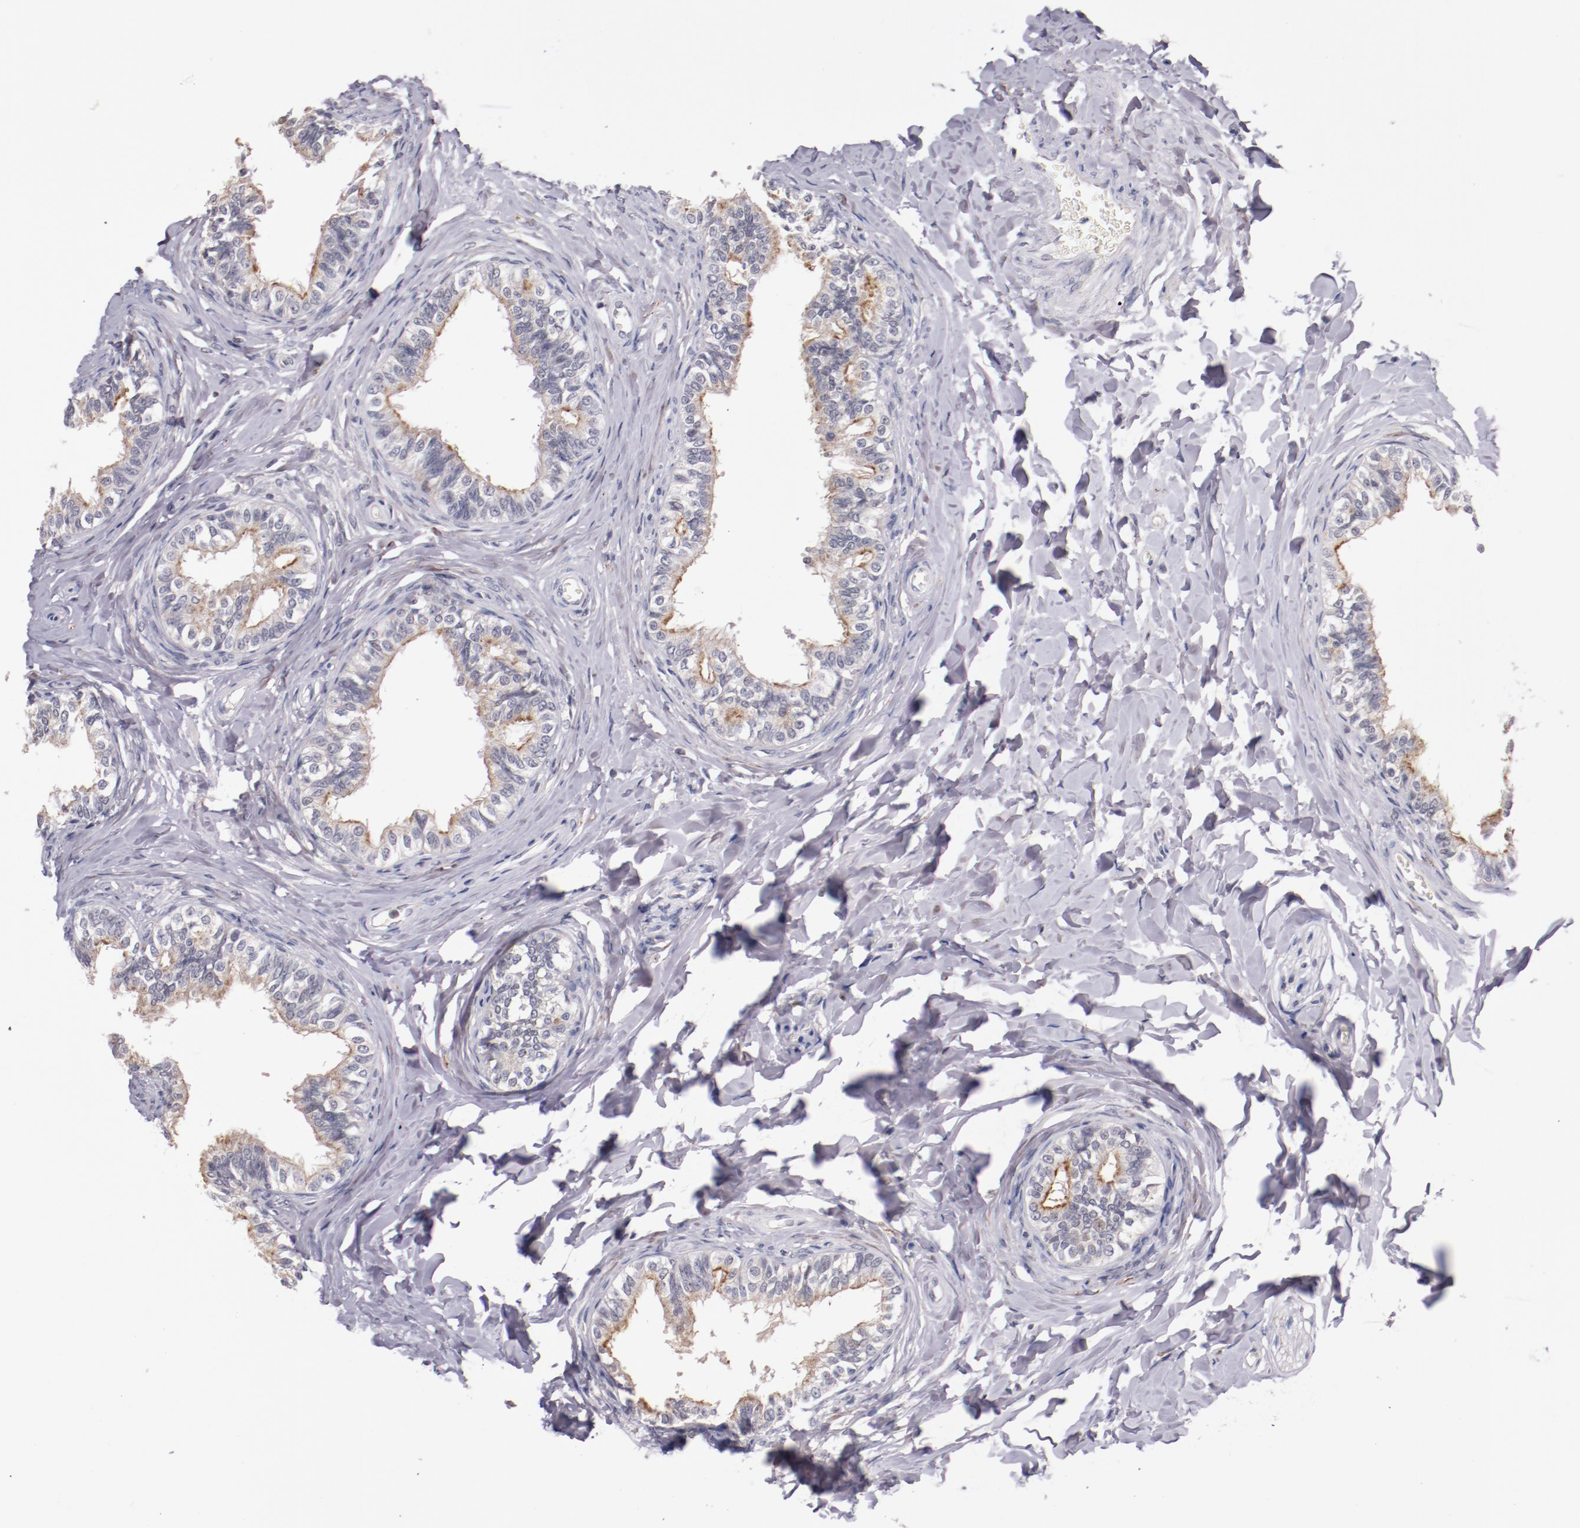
{"staining": {"intensity": "weak", "quantity": ">75%", "location": "cytoplasmic/membranous"}, "tissue": "epididymis", "cell_type": "Glandular cells", "image_type": "normal", "snomed": [{"axis": "morphology", "description": "Normal tissue, NOS"}, {"axis": "topography", "description": "Soft tissue"}, {"axis": "topography", "description": "Epididymis"}], "caption": "Protein staining of normal epididymis reveals weak cytoplasmic/membranous positivity in approximately >75% of glandular cells.", "gene": "SYP", "patient": {"sex": "male", "age": 26}}